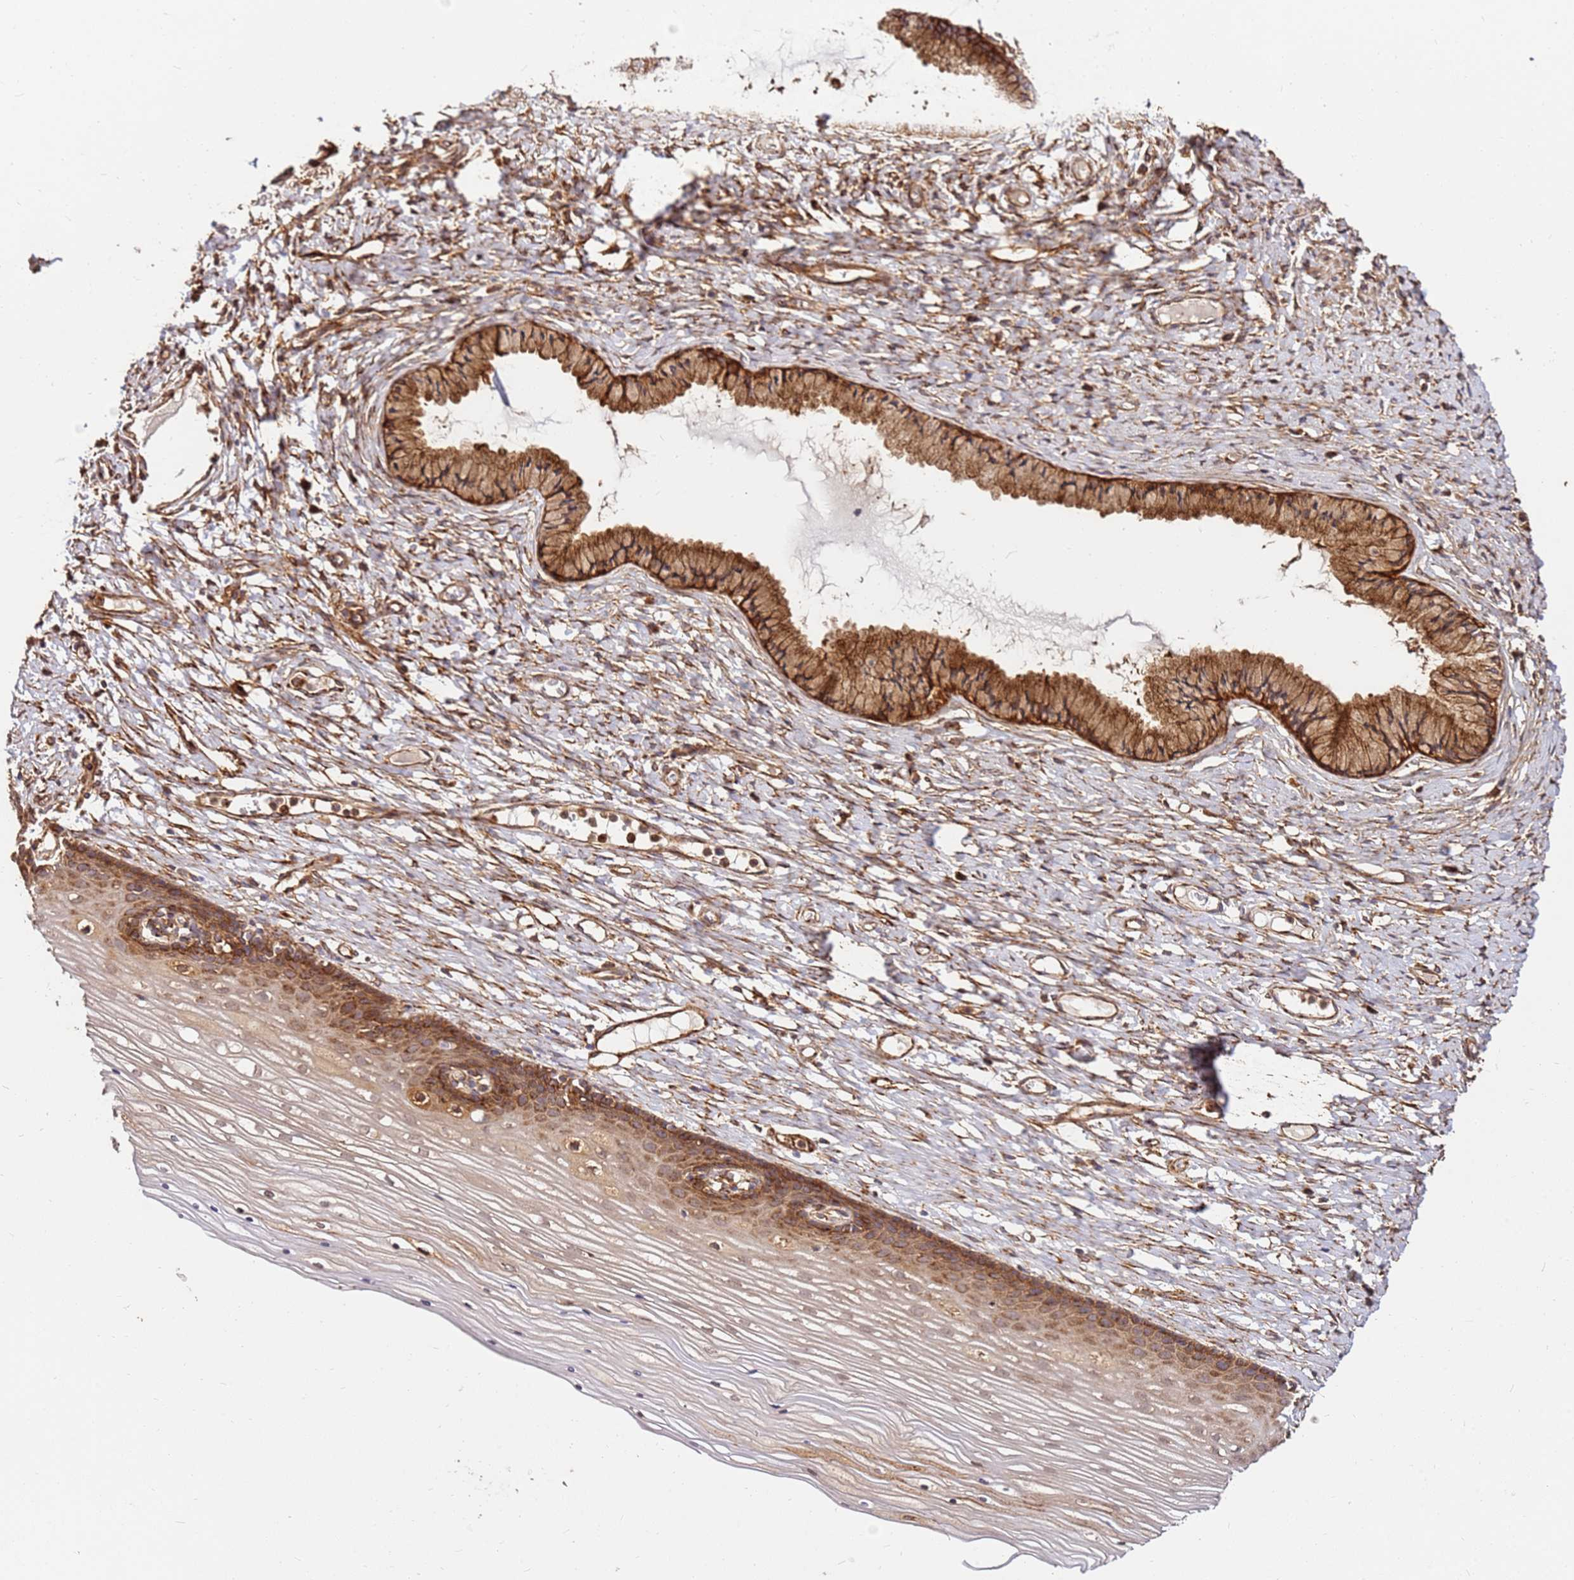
{"staining": {"intensity": "strong", "quantity": ">75%", "location": "cytoplasmic/membranous"}, "tissue": "cervix", "cell_type": "Glandular cells", "image_type": "normal", "snomed": [{"axis": "morphology", "description": "Normal tissue, NOS"}, {"axis": "topography", "description": "Cervix"}], "caption": "A brown stain shows strong cytoplasmic/membranous staining of a protein in glandular cells of normal cervix. (IHC, brightfield microscopy, high magnification).", "gene": "DVL3", "patient": {"sex": "female", "age": 42}}